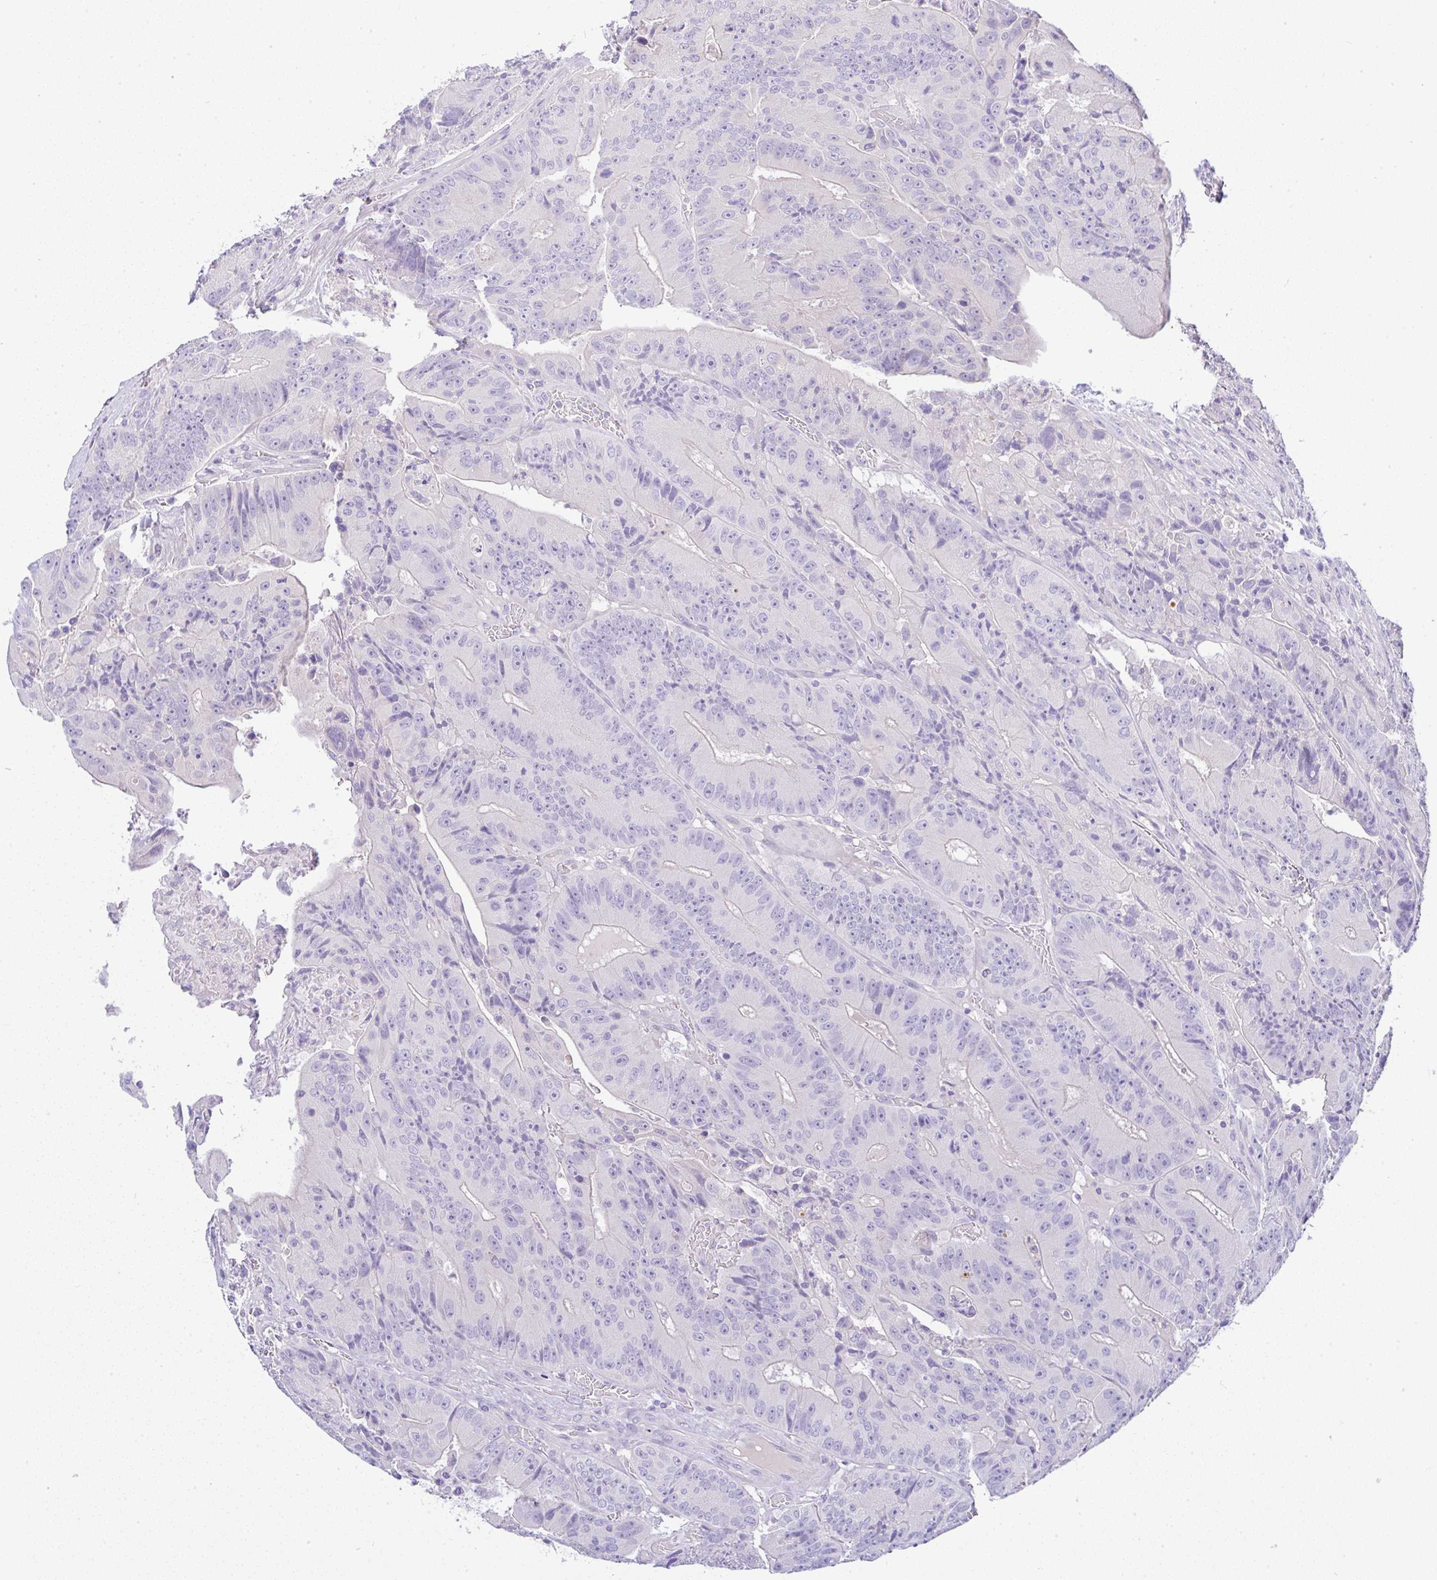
{"staining": {"intensity": "negative", "quantity": "none", "location": "none"}, "tissue": "colorectal cancer", "cell_type": "Tumor cells", "image_type": "cancer", "snomed": [{"axis": "morphology", "description": "Adenocarcinoma, NOS"}, {"axis": "topography", "description": "Colon"}], "caption": "Immunohistochemistry histopathology image of human adenocarcinoma (colorectal) stained for a protein (brown), which demonstrates no positivity in tumor cells. (DAB (3,3'-diaminobenzidine) immunohistochemistry, high magnification).", "gene": "SERPINE3", "patient": {"sex": "female", "age": 86}}